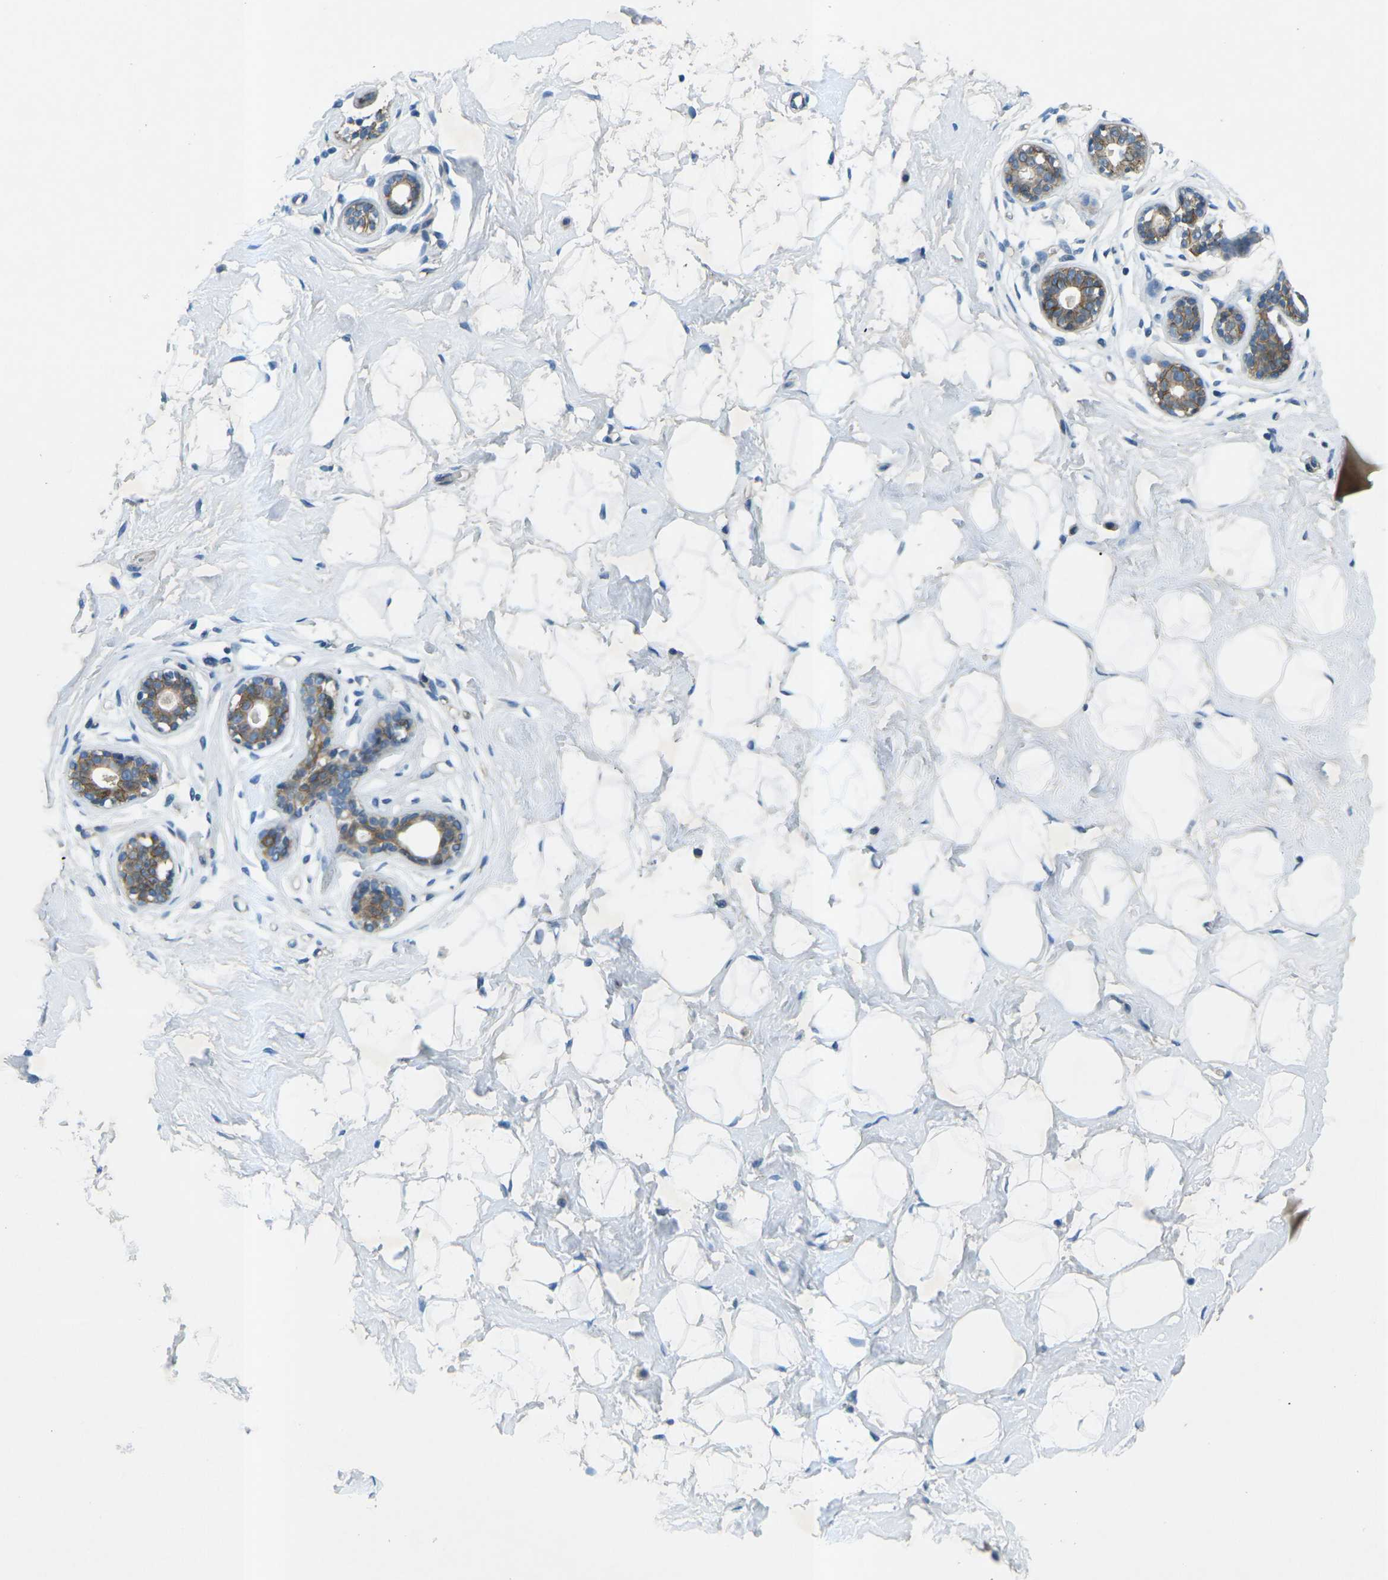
{"staining": {"intensity": "negative", "quantity": "none", "location": "none"}, "tissue": "breast", "cell_type": "Adipocytes", "image_type": "normal", "snomed": [{"axis": "morphology", "description": "Normal tissue, NOS"}, {"axis": "topography", "description": "Breast"}], "caption": "DAB immunohistochemical staining of unremarkable human breast displays no significant staining in adipocytes. (Stains: DAB IHC with hematoxylin counter stain, Microscopy: brightfield microscopy at high magnification).", "gene": "CTNND1", "patient": {"sex": "female", "age": 23}}